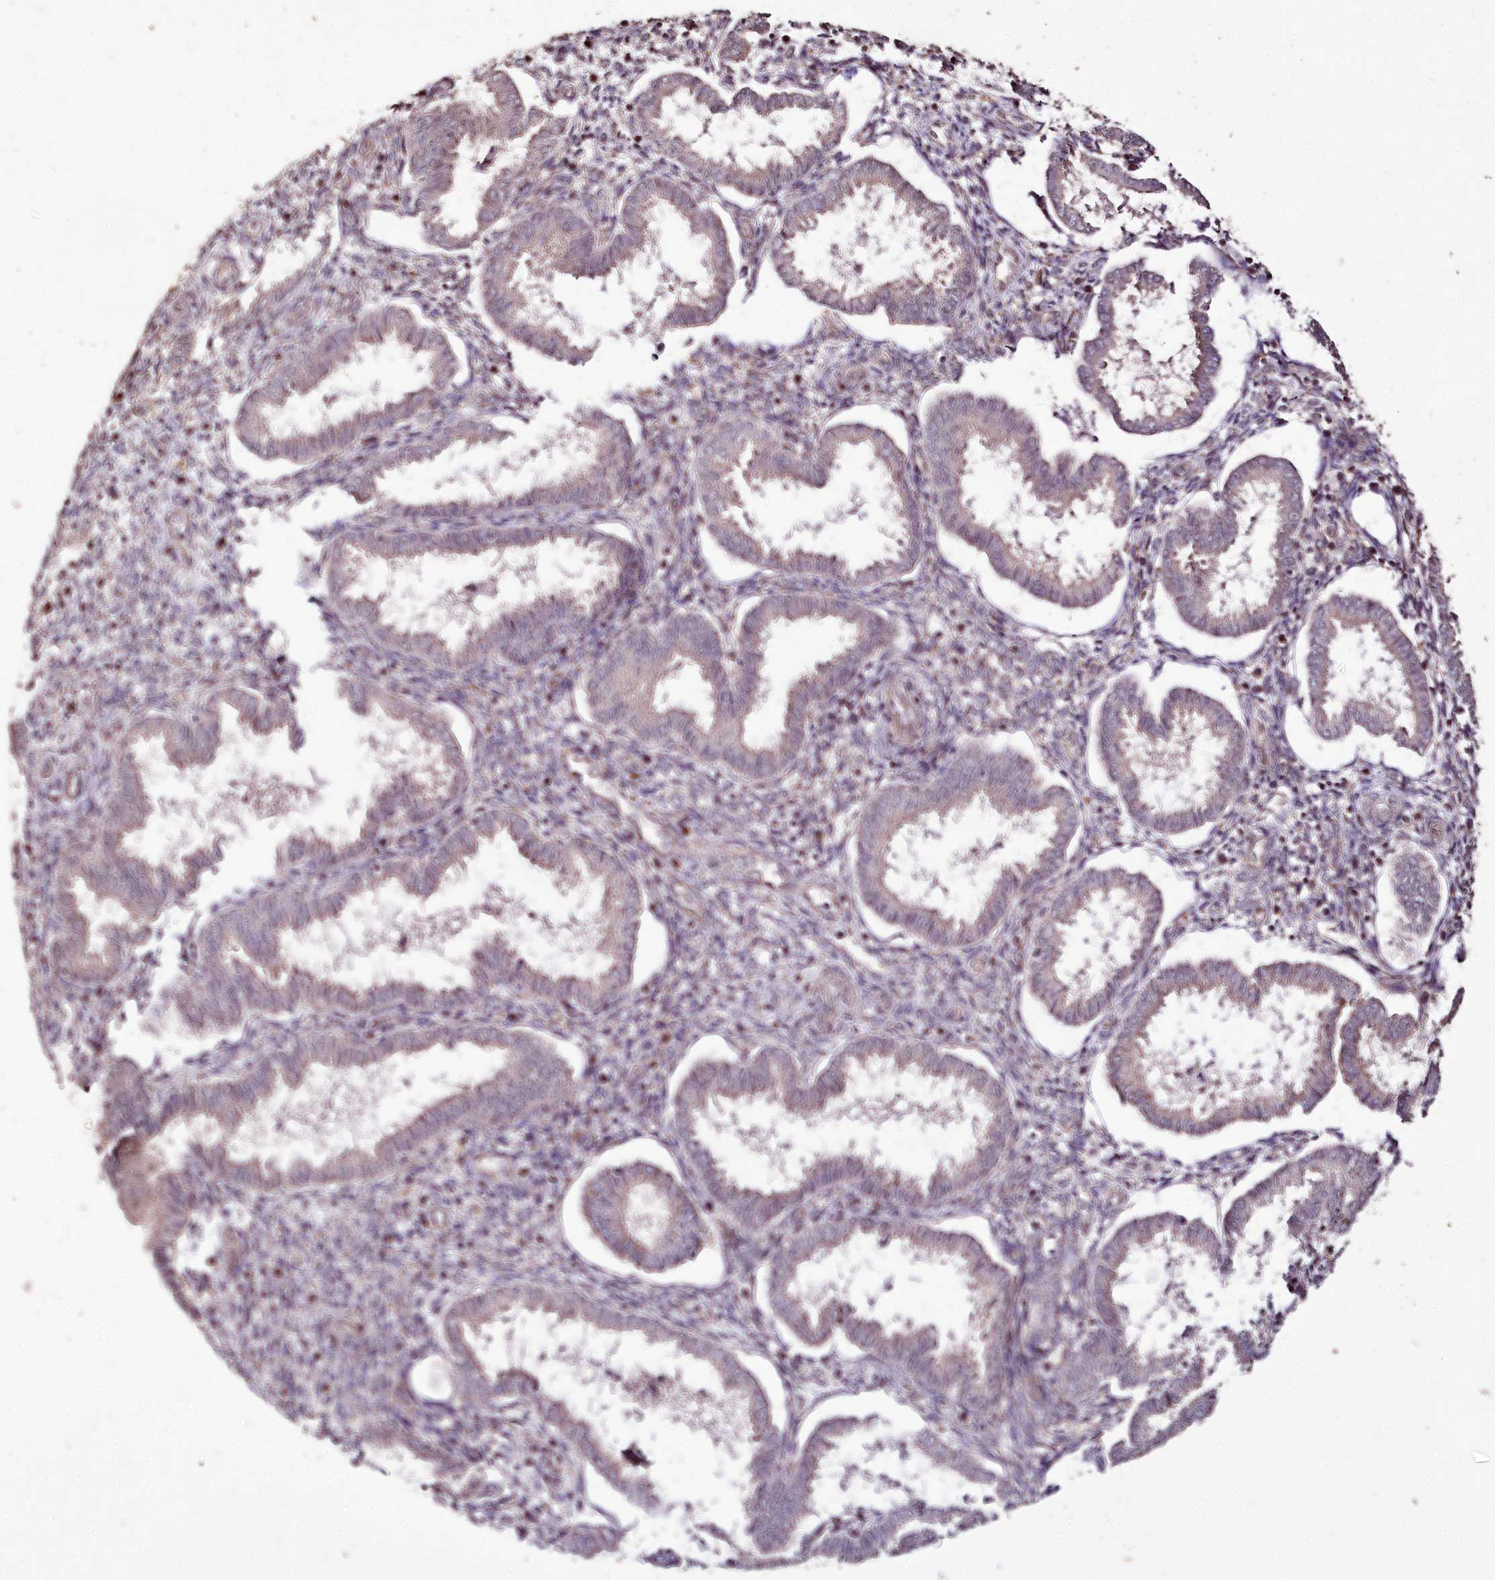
{"staining": {"intensity": "negative", "quantity": "none", "location": "none"}, "tissue": "endometrium", "cell_type": "Cells in endometrial stroma", "image_type": "normal", "snomed": [{"axis": "morphology", "description": "Normal tissue, NOS"}, {"axis": "topography", "description": "Endometrium"}], "caption": "Immunohistochemistry (IHC) micrograph of unremarkable endometrium: endometrium stained with DAB (3,3'-diaminobenzidine) exhibits no significant protein expression in cells in endometrial stroma.", "gene": "CARD19", "patient": {"sex": "female", "age": 24}}